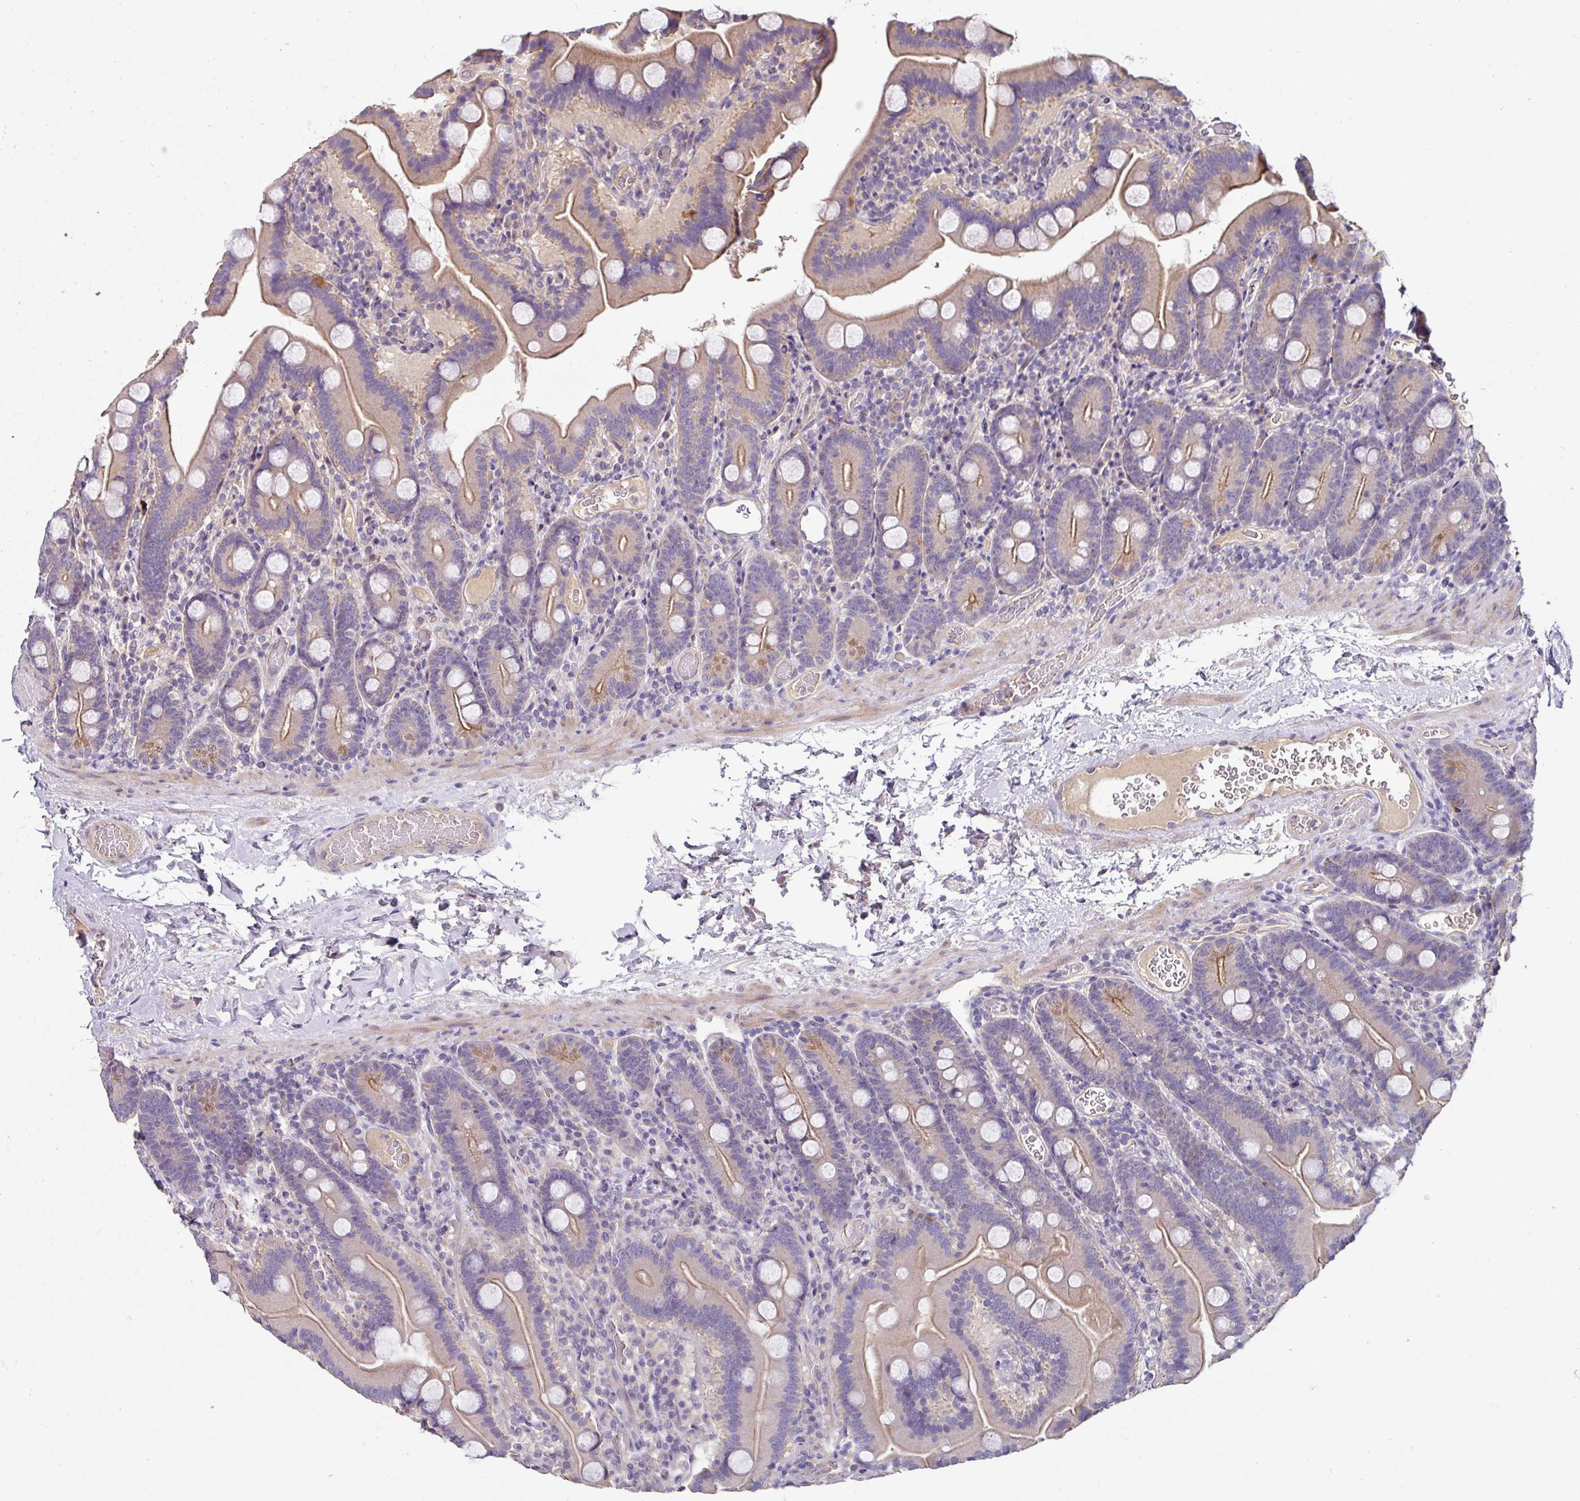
{"staining": {"intensity": "moderate", "quantity": "25%-75%", "location": "cytoplasmic/membranous"}, "tissue": "duodenum", "cell_type": "Glandular cells", "image_type": "normal", "snomed": [{"axis": "morphology", "description": "Normal tissue, NOS"}, {"axis": "topography", "description": "Duodenum"}], "caption": "The immunohistochemical stain highlights moderate cytoplasmic/membranous expression in glandular cells of normal duodenum. (IHC, brightfield microscopy, high magnification).", "gene": "C4orf48", "patient": {"sex": "male", "age": 55}}